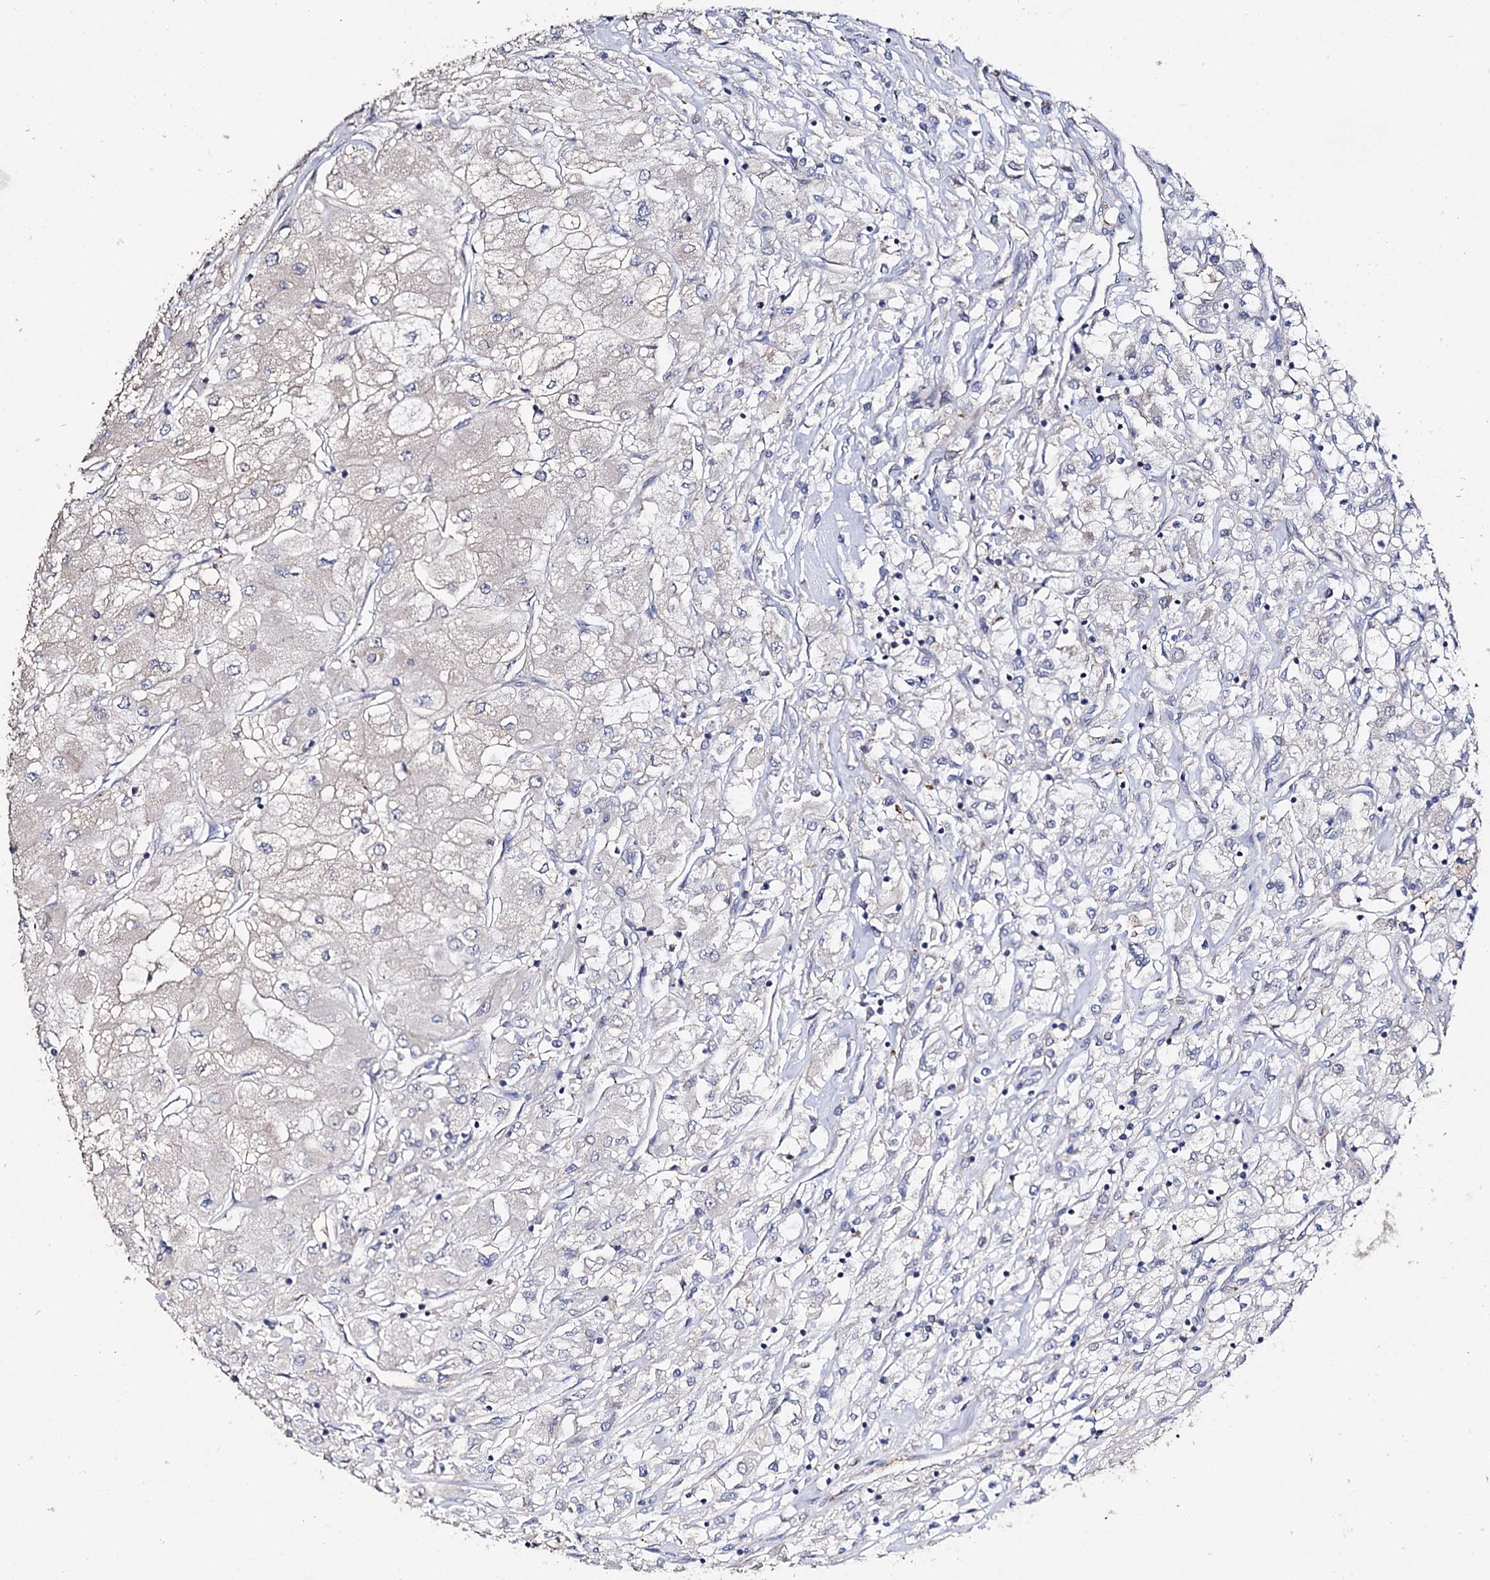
{"staining": {"intensity": "negative", "quantity": "none", "location": "none"}, "tissue": "renal cancer", "cell_type": "Tumor cells", "image_type": "cancer", "snomed": [{"axis": "morphology", "description": "Adenocarcinoma, NOS"}, {"axis": "topography", "description": "Kidney"}], "caption": "The immunohistochemistry histopathology image has no significant positivity in tumor cells of renal adenocarcinoma tissue.", "gene": "DNAH6", "patient": {"sex": "male", "age": 80}}